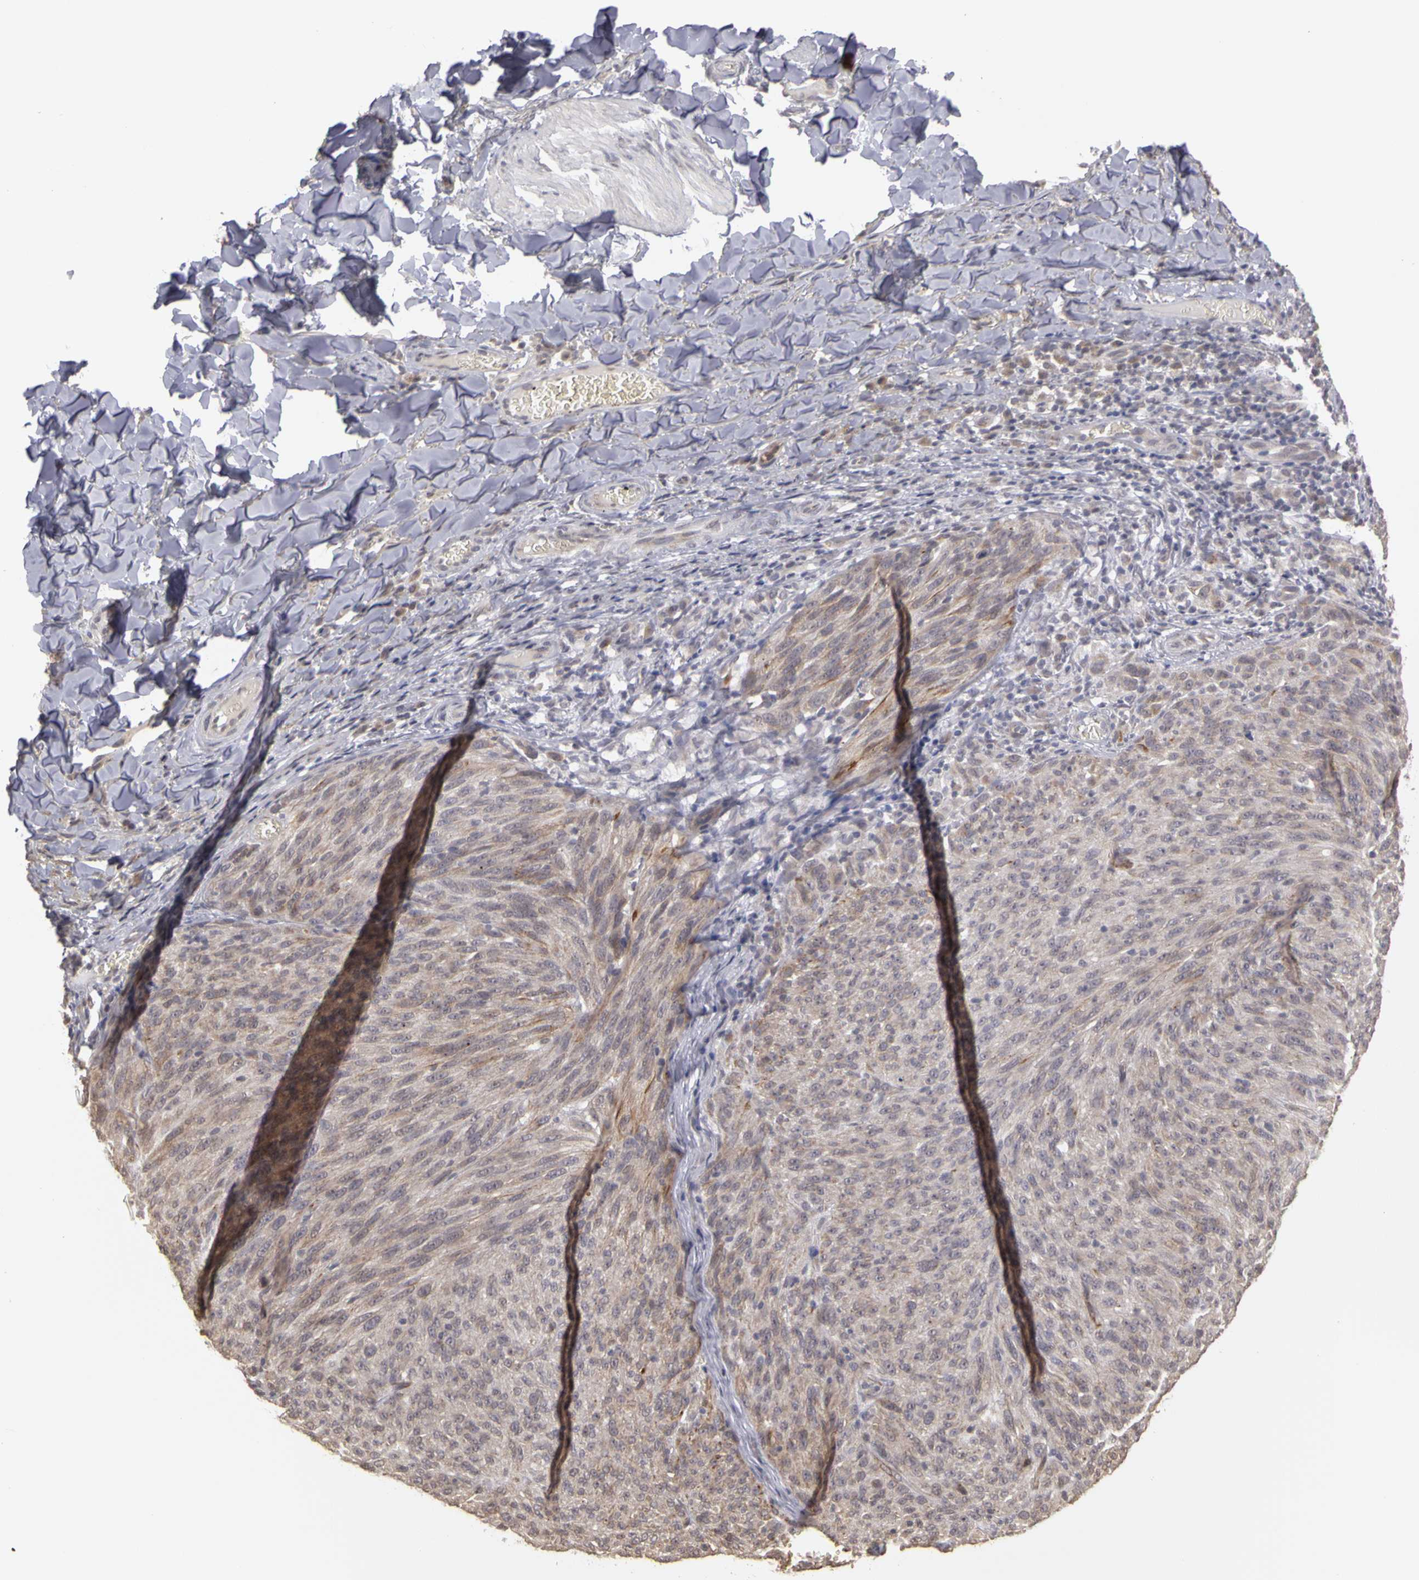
{"staining": {"intensity": "weak", "quantity": "25%-75%", "location": "cytoplasmic/membranous"}, "tissue": "melanoma", "cell_type": "Tumor cells", "image_type": "cancer", "snomed": [{"axis": "morphology", "description": "Malignant melanoma, NOS"}, {"axis": "topography", "description": "Skin"}], "caption": "Immunohistochemical staining of malignant melanoma shows weak cytoplasmic/membranous protein staining in approximately 25%-75% of tumor cells.", "gene": "FRMD7", "patient": {"sex": "male", "age": 76}}